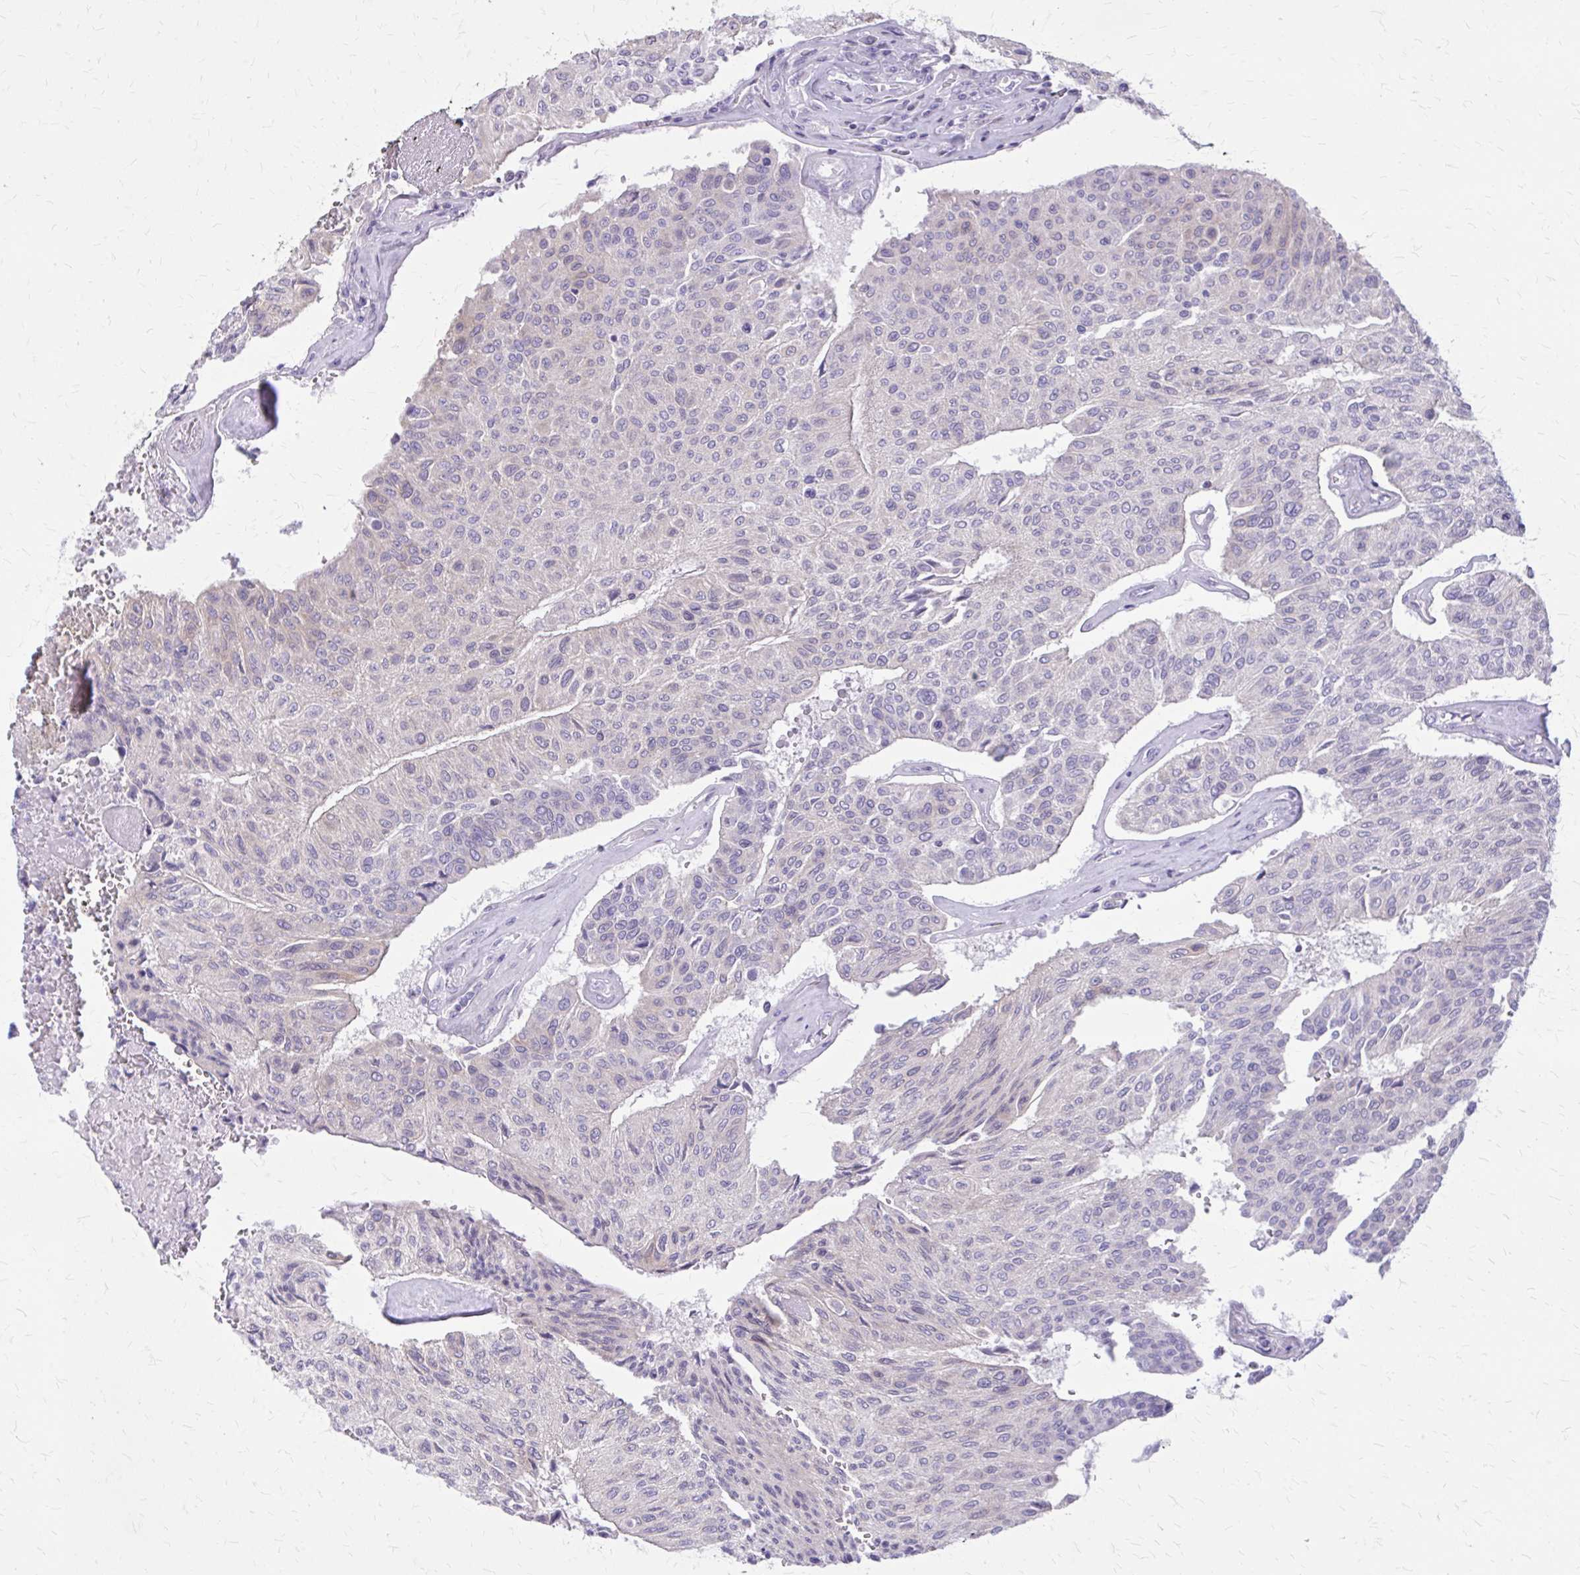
{"staining": {"intensity": "moderate", "quantity": "<25%", "location": "cytoplasmic/membranous"}, "tissue": "urothelial cancer", "cell_type": "Tumor cells", "image_type": "cancer", "snomed": [{"axis": "morphology", "description": "Urothelial carcinoma, High grade"}, {"axis": "topography", "description": "Urinary bladder"}], "caption": "This is an image of IHC staining of urothelial cancer, which shows moderate staining in the cytoplasmic/membranous of tumor cells.", "gene": "PITPNM1", "patient": {"sex": "male", "age": 66}}